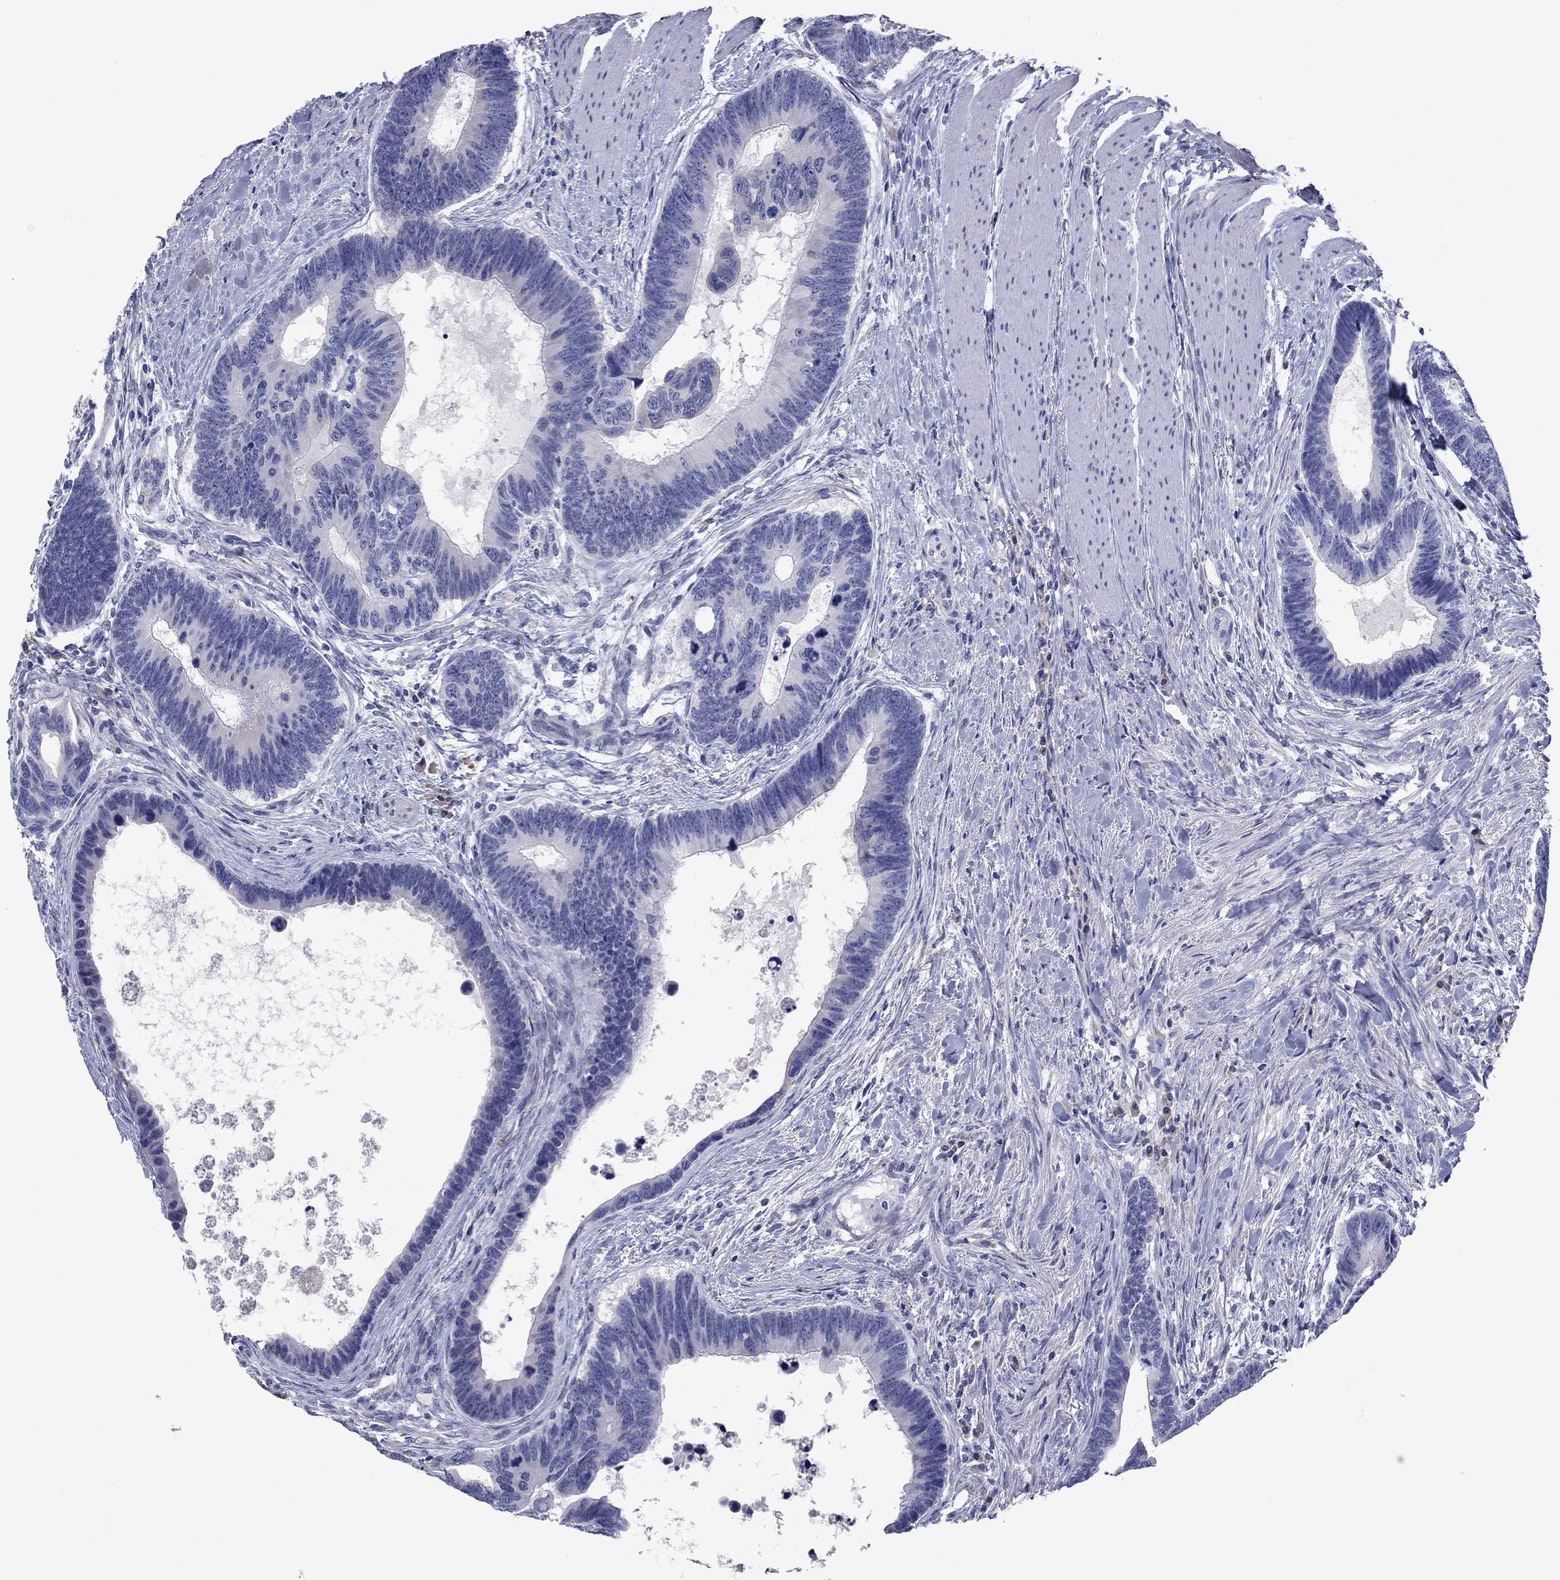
{"staining": {"intensity": "negative", "quantity": "none", "location": "none"}, "tissue": "colorectal cancer", "cell_type": "Tumor cells", "image_type": "cancer", "snomed": [{"axis": "morphology", "description": "Adenocarcinoma, NOS"}, {"axis": "topography", "description": "Colon"}], "caption": "High magnification brightfield microscopy of adenocarcinoma (colorectal) stained with DAB (brown) and counterstained with hematoxylin (blue): tumor cells show no significant staining.", "gene": "TMPRSS11A", "patient": {"sex": "female", "age": 77}}